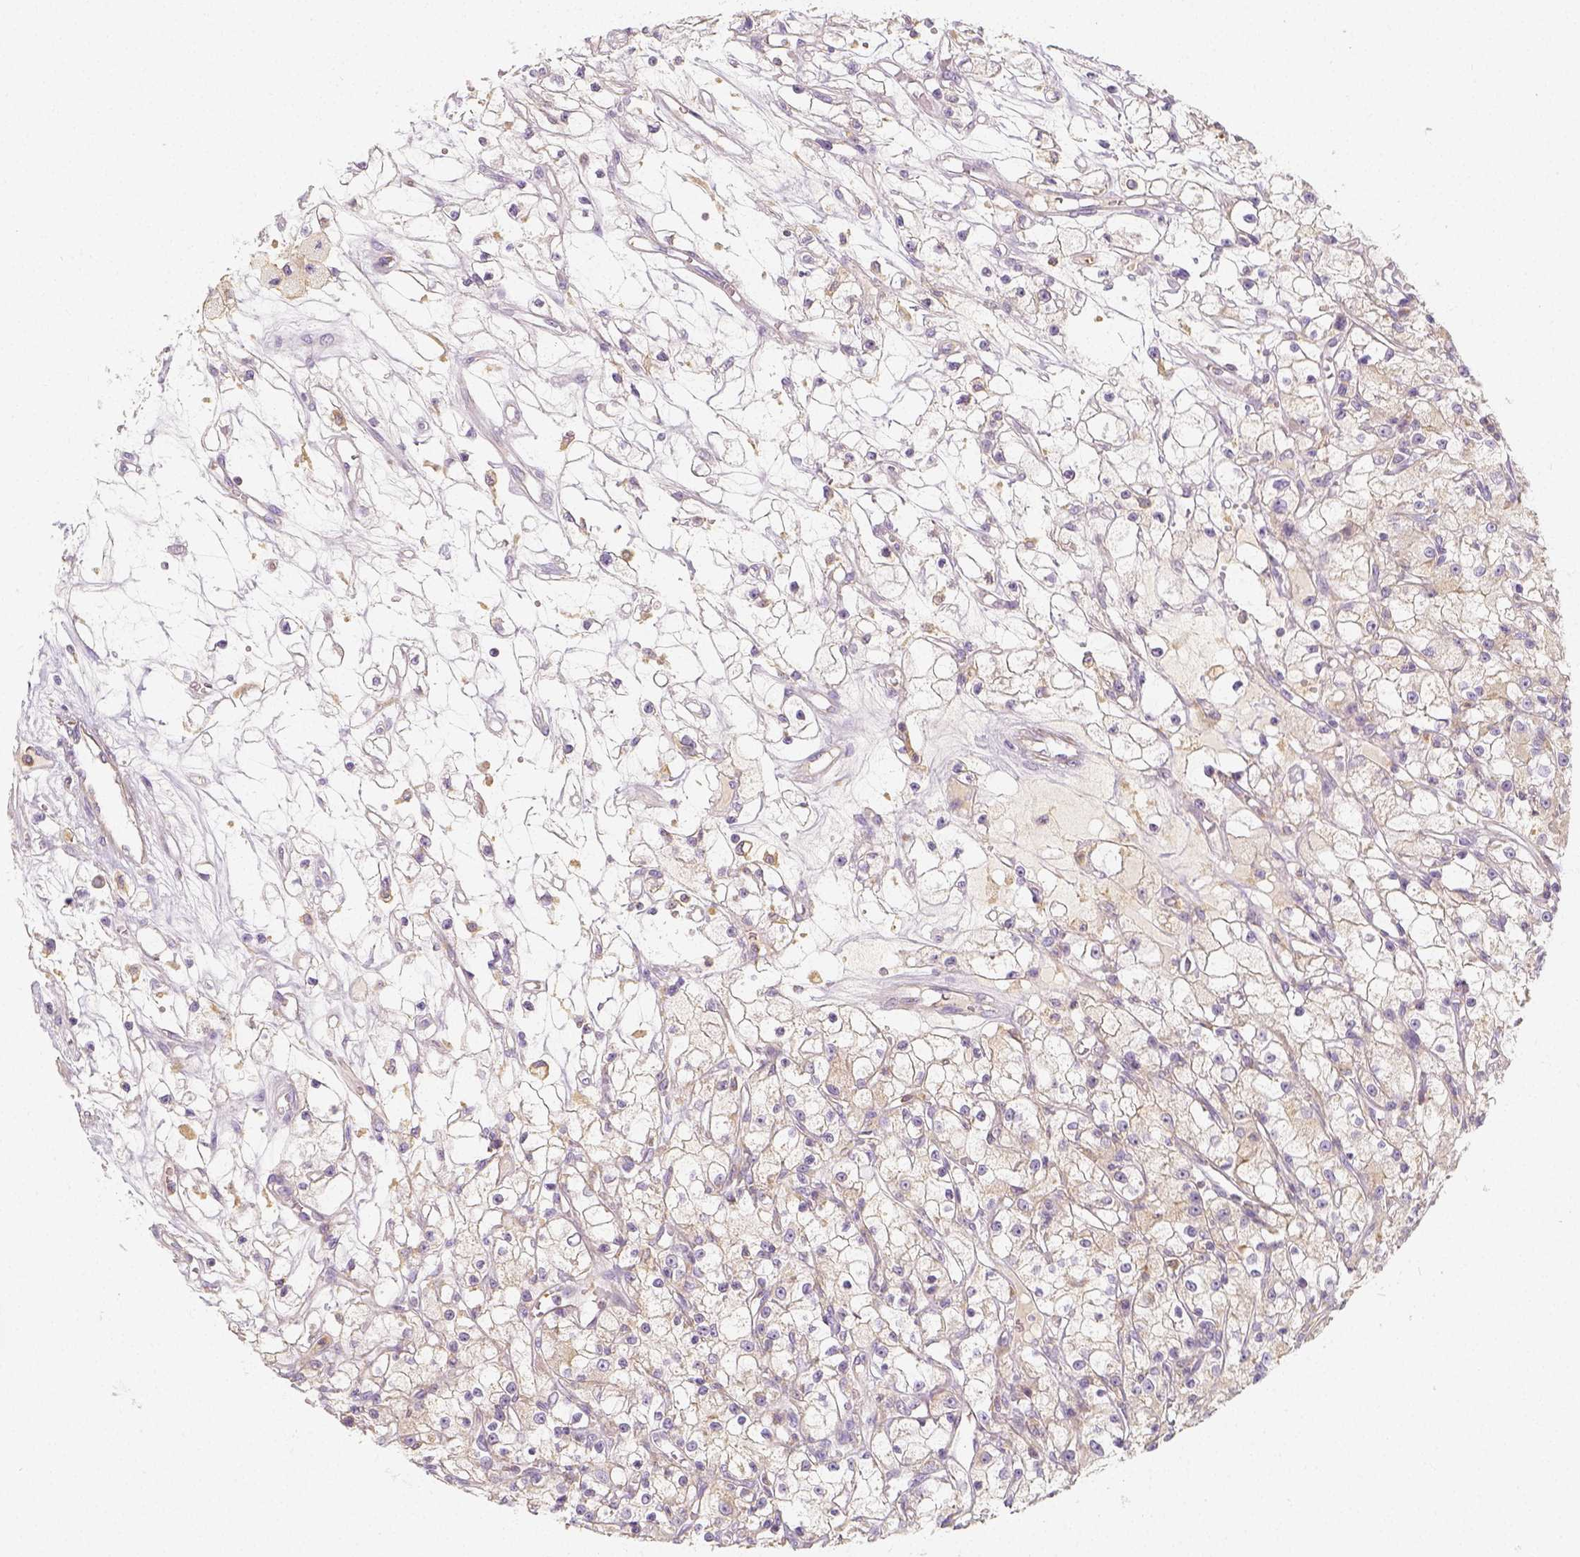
{"staining": {"intensity": "weak", "quantity": "<25%", "location": "cytoplasmic/membranous"}, "tissue": "renal cancer", "cell_type": "Tumor cells", "image_type": "cancer", "snomed": [{"axis": "morphology", "description": "Adenocarcinoma, NOS"}, {"axis": "topography", "description": "Kidney"}], "caption": "High power microscopy image of an IHC image of renal cancer (adenocarcinoma), revealing no significant expression in tumor cells. The staining is performed using DAB (3,3'-diaminobenzidine) brown chromogen with nuclei counter-stained in using hematoxylin.", "gene": "PTPRJ", "patient": {"sex": "female", "age": 59}}